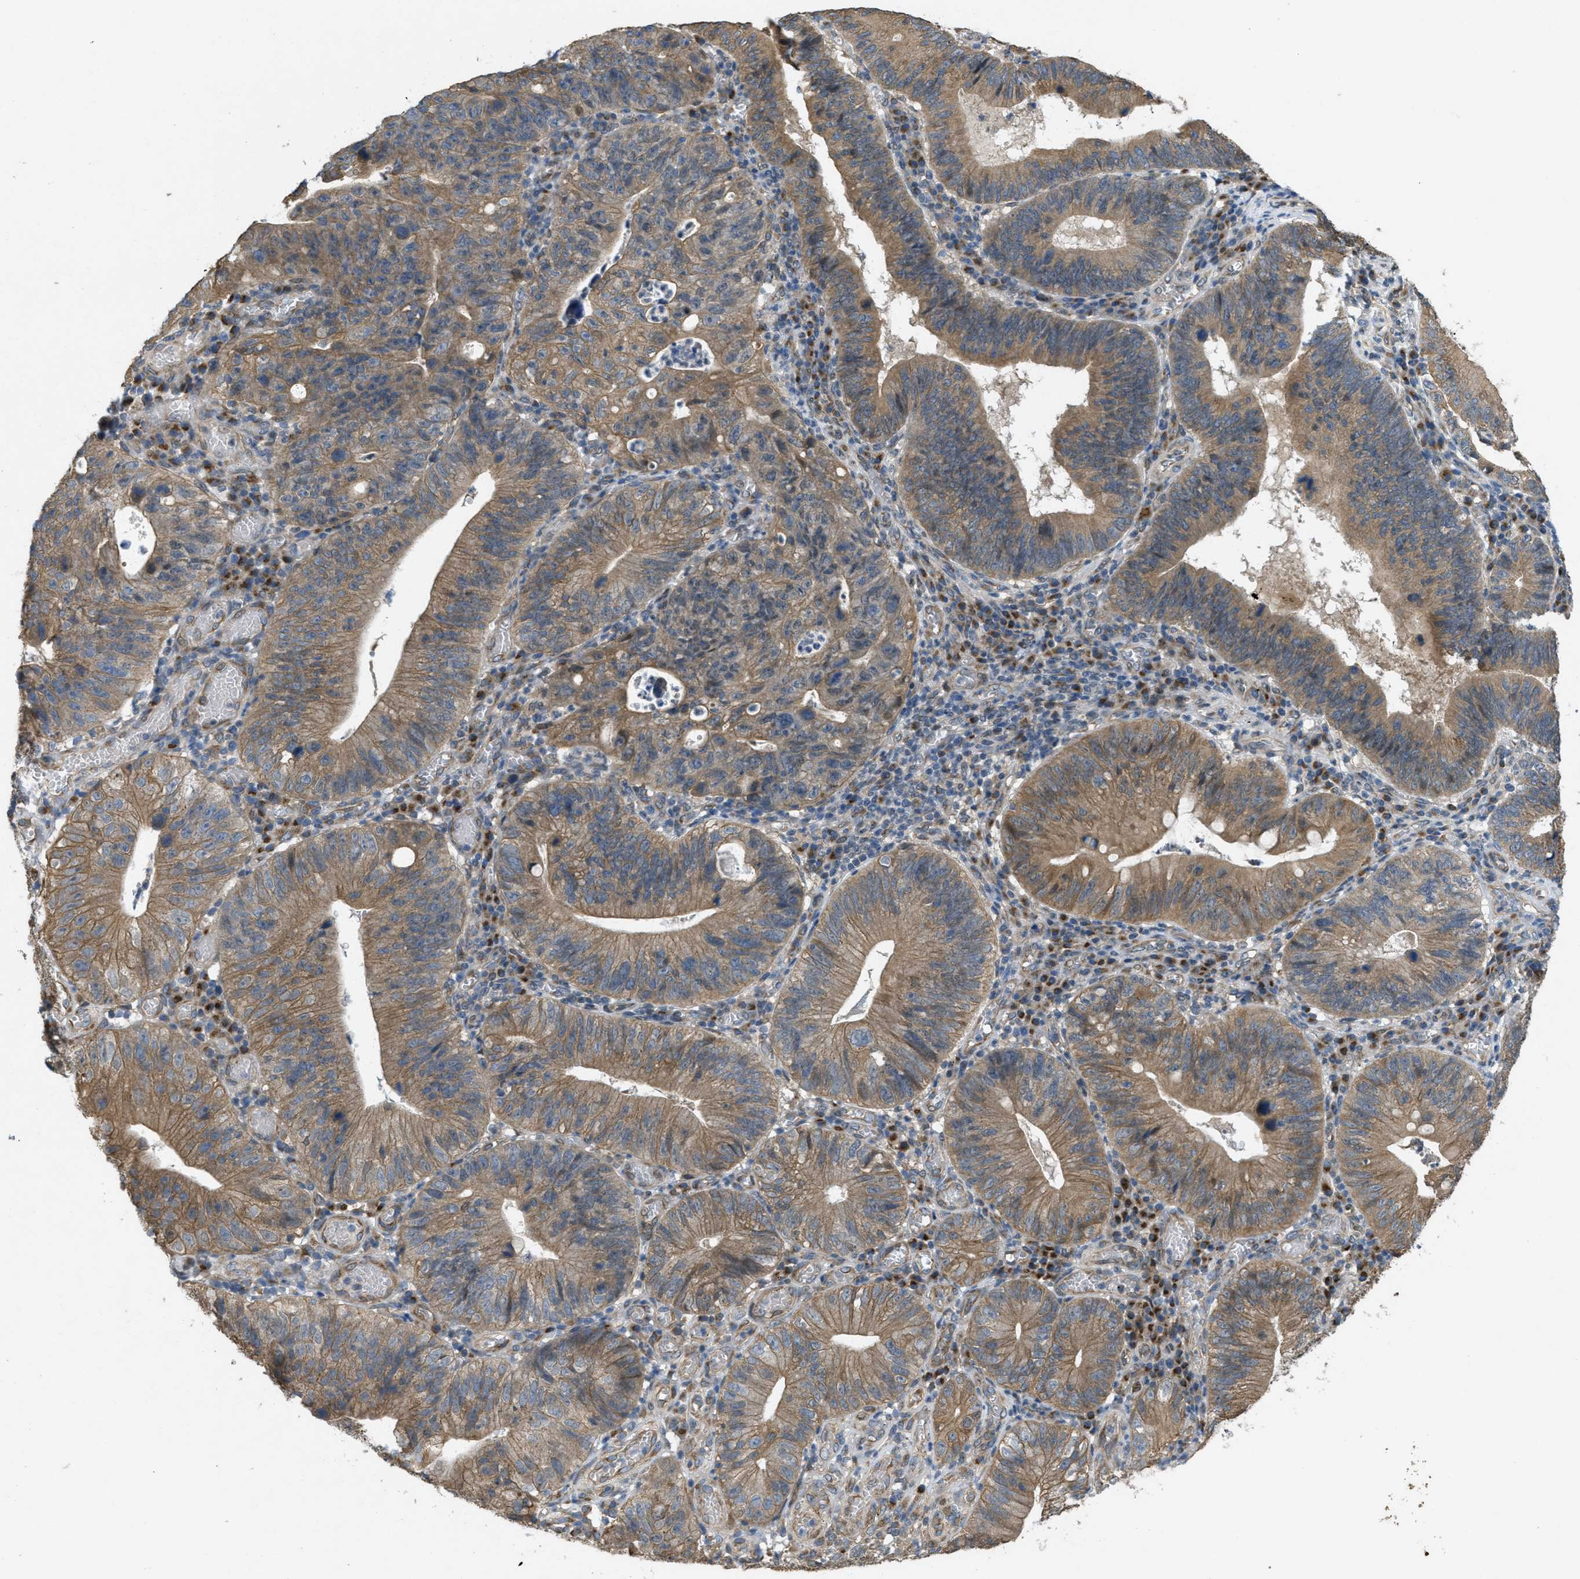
{"staining": {"intensity": "moderate", "quantity": ">75%", "location": "cytoplasmic/membranous"}, "tissue": "stomach cancer", "cell_type": "Tumor cells", "image_type": "cancer", "snomed": [{"axis": "morphology", "description": "Adenocarcinoma, NOS"}, {"axis": "topography", "description": "Stomach"}], "caption": "An IHC image of tumor tissue is shown. Protein staining in brown highlights moderate cytoplasmic/membranous positivity in stomach cancer within tumor cells.", "gene": "IFNLR1", "patient": {"sex": "male", "age": 59}}